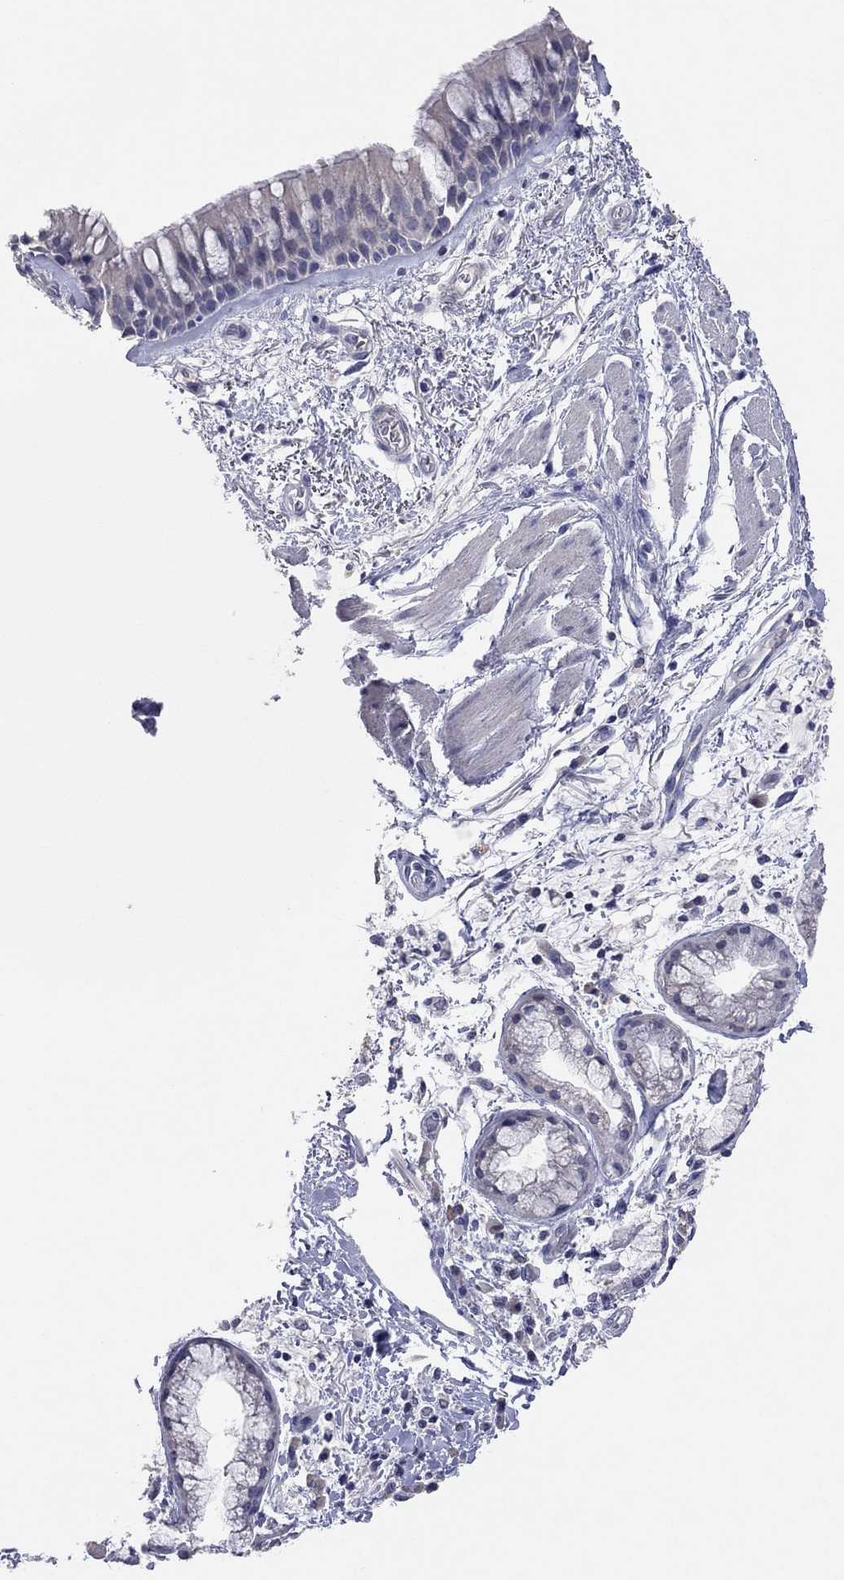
{"staining": {"intensity": "negative", "quantity": "none", "location": "none"}, "tissue": "bronchus", "cell_type": "Respiratory epithelial cells", "image_type": "normal", "snomed": [{"axis": "morphology", "description": "Normal tissue, NOS"}, {"axis": "topography", "description": "Bronchus"}, {"axis": "topography", "description": "Lung"}], "caption": "A photomicrograph of bronchus stained for a protein displays no brown staining in respiratory epithelial cells.", "gene": "MMP13", "patient": {"sex": "female", "age": 57}}